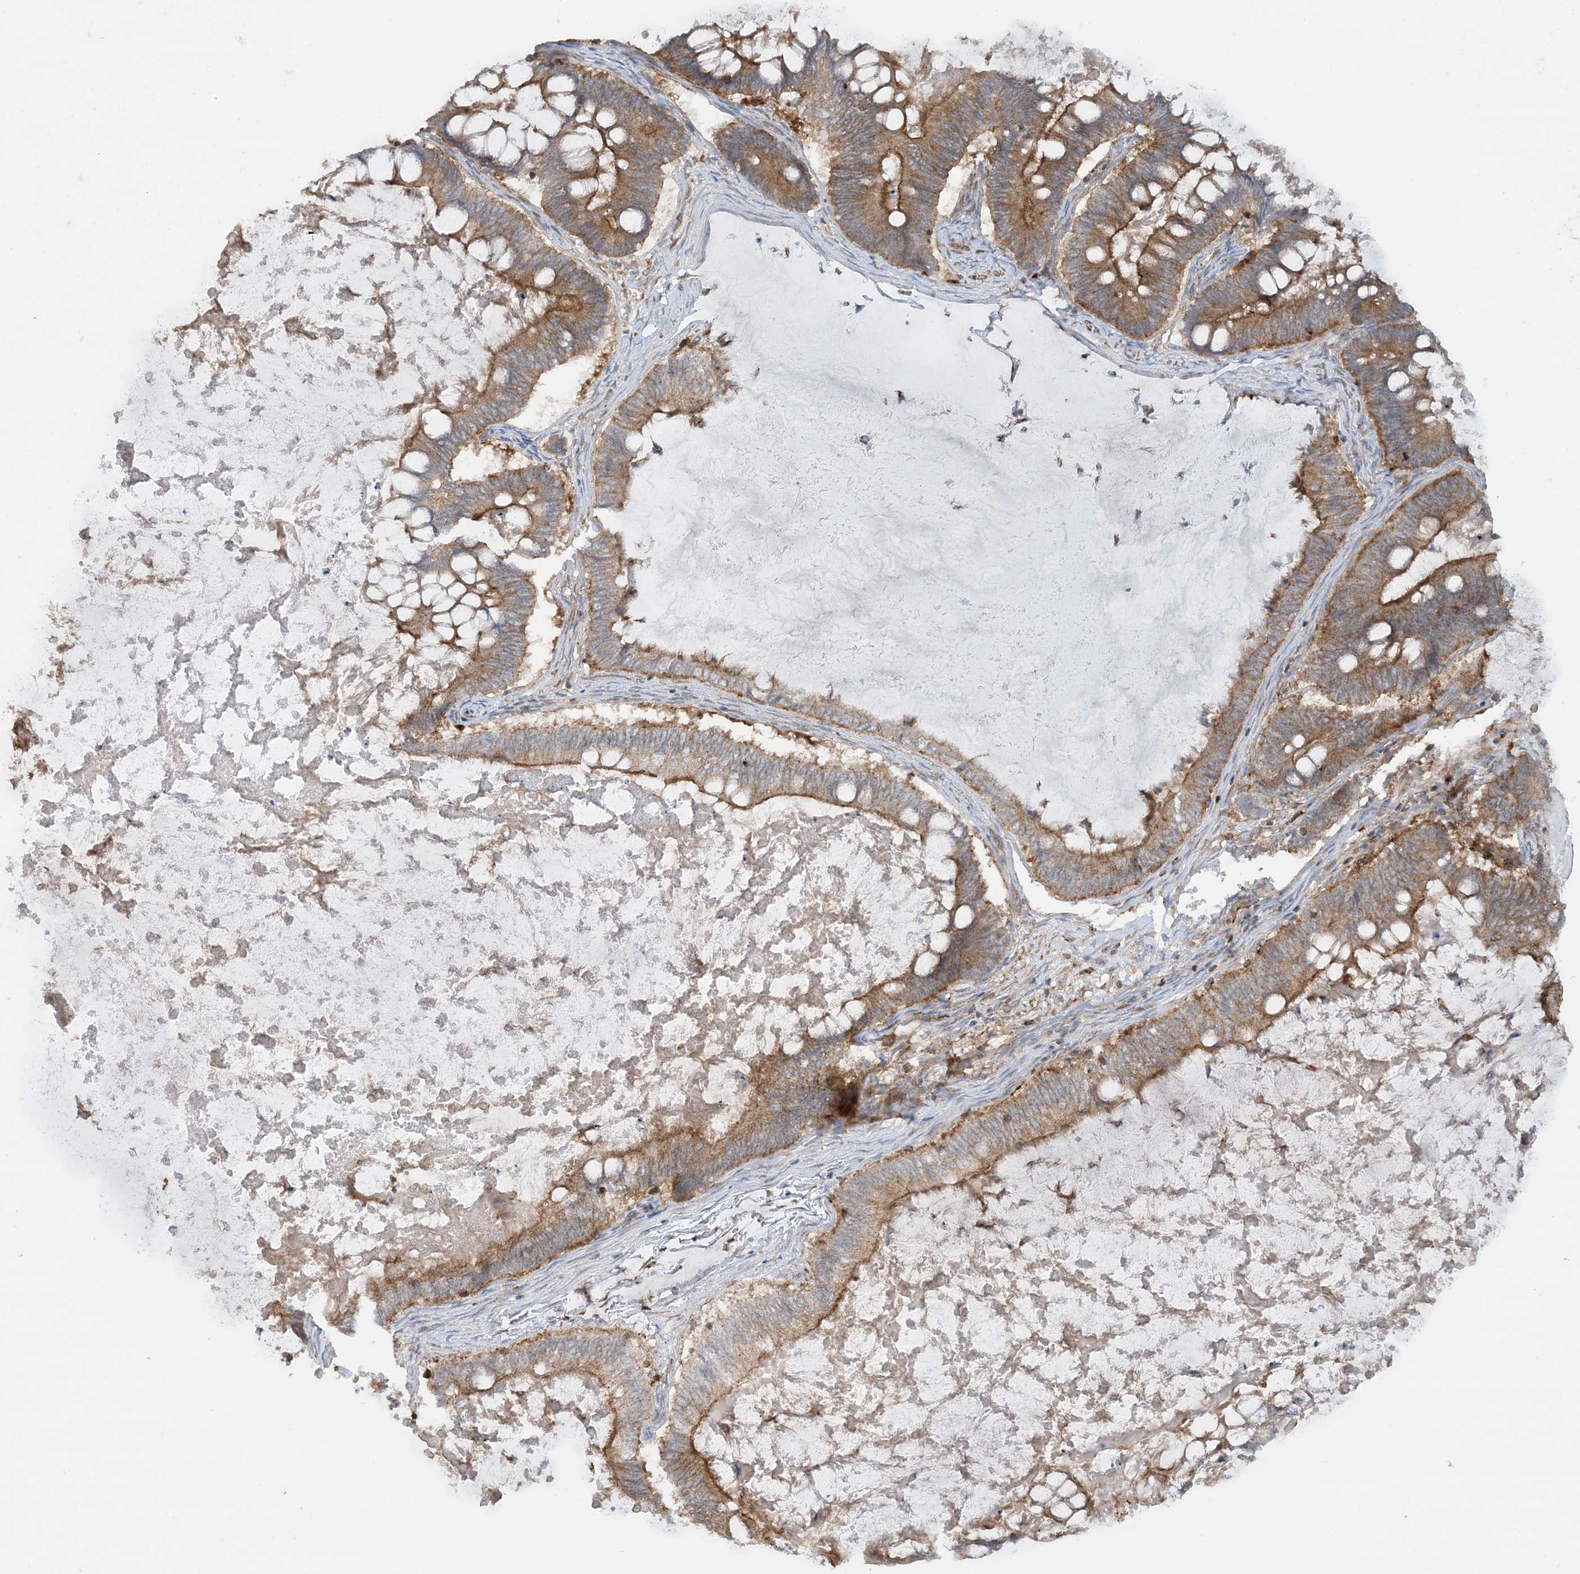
{"staining": {"intensity": "moderate", "quantity": ">75%", "location": "cytoplasmic/membranous"}, "tissue": "ovarian cancer", "cell_type": "Tumor cells", "image_type": "cancer", "snomed": [{"axis": "morphology", "description": "Cystadenocarcinoma, mucinous, NOS"}, {"axis": "topography", "description": "Ovary"}], "caption": "Immunohistochemistry micrograph of human mucinous cystadenocarcinoma (ovarian) stained for a protein (brown), which exhibits medium levels of moderate cytoplasmic/membranous expression in approximately >75% of tumor cells.", "gene": "STAM2", "patient": {"sex": "female", "age": 61}}